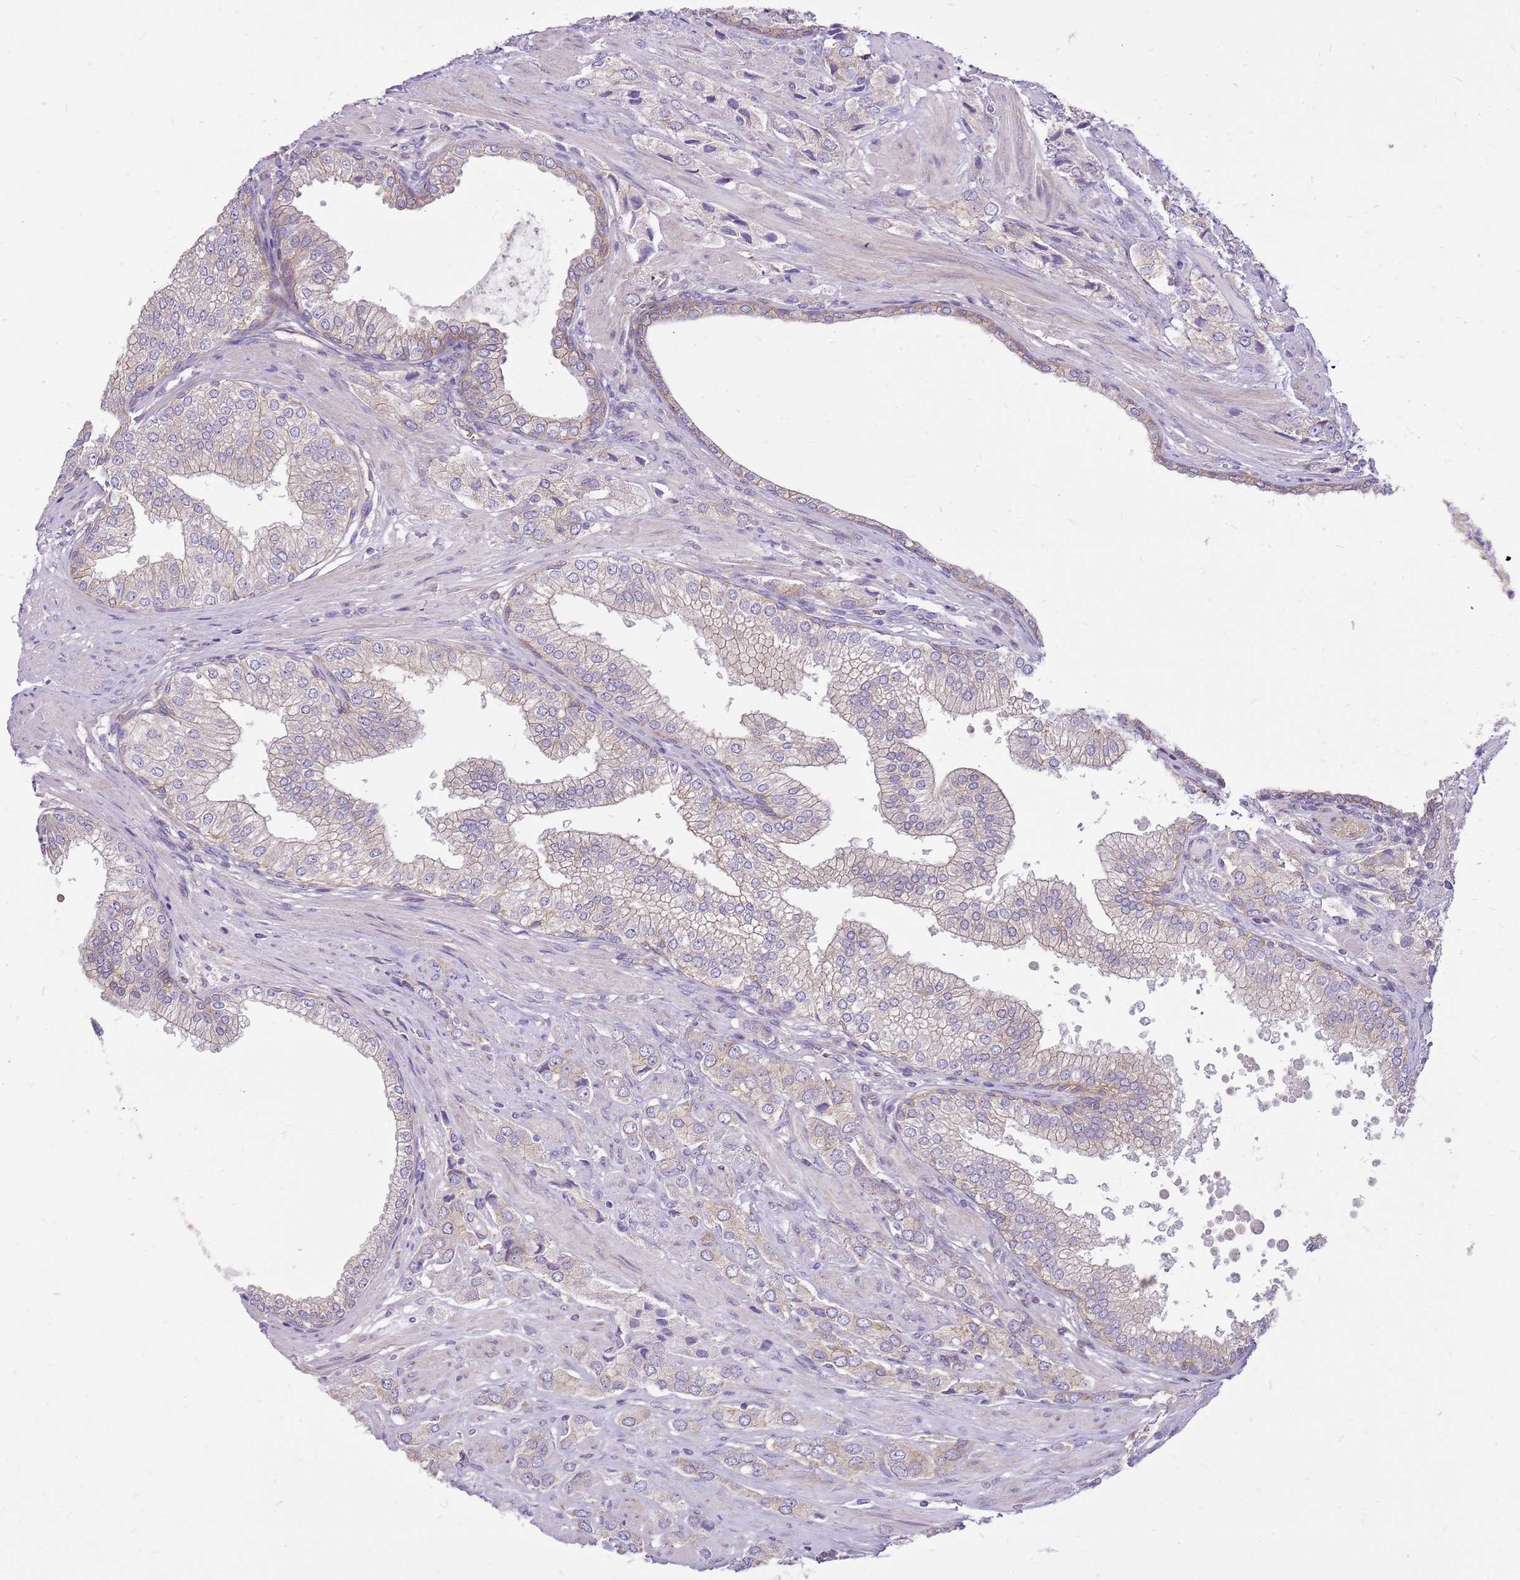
{"staining": {"intensity": "weak", "quantity": "25%-75%", "location": "cytoplasmic/membranous"}, "tissue": "prostate cancer", "cell_type": "Tumor cells", "image_type": "cancer", "snomed": [{"axis": "morphology", "description": "Adenocarcinoma, High grade"}, {"axis": "topography", "description": "Prostate and seminal vesicle, NOS"}], "caption": "A brown stain highlights weak cytoplasmic/membranous positivity of a protein in human prostate cancer tumor cells.", "gene": "WDR90", "patient": {"sex": "male", "age": 64}}